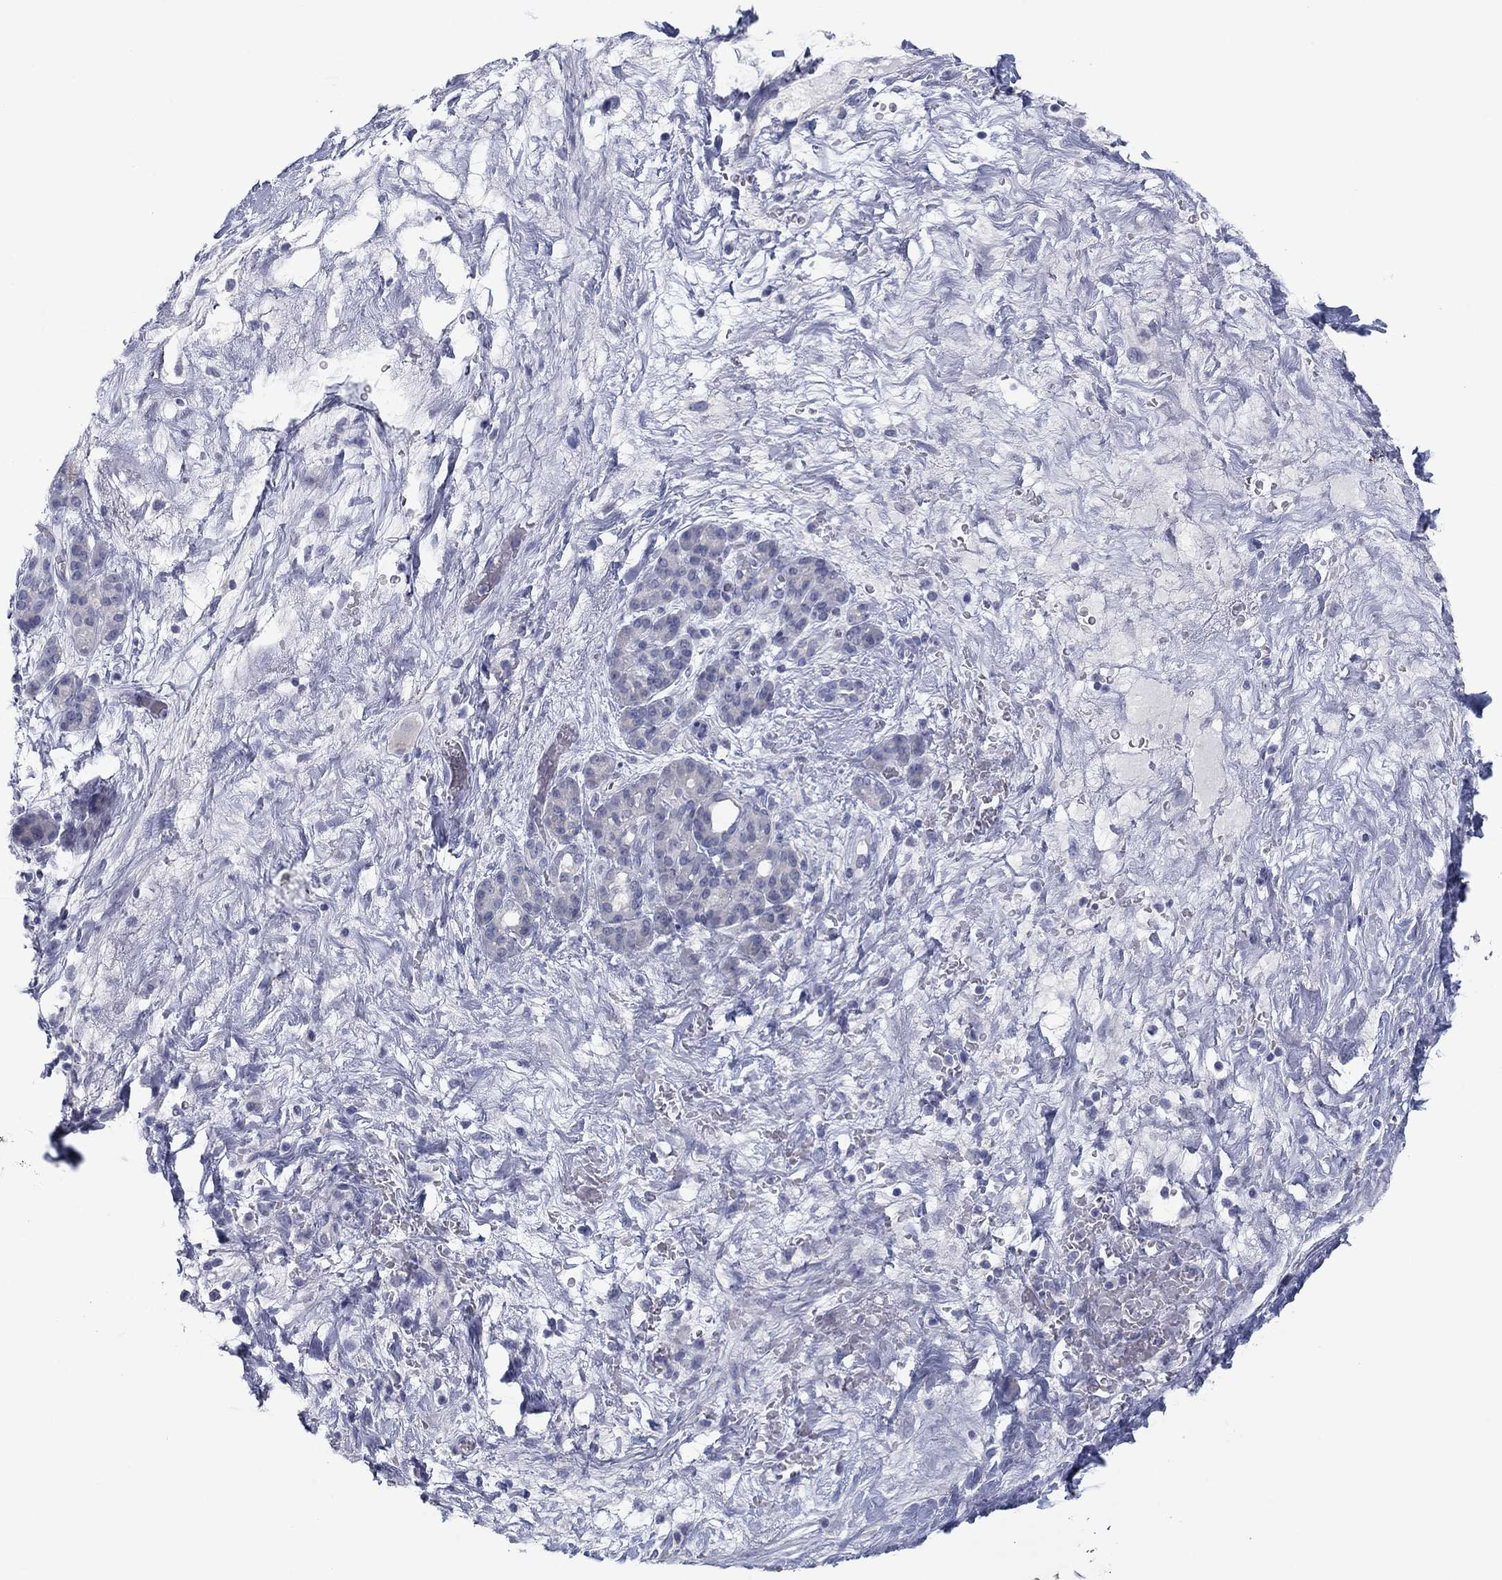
{"staining": {"intensity": "negative", "quantity": "none", "location": "none"}, "tissue": "pancreatic cancer", "cell_type": "Tumor cells", "image_type": "cancer", "snomed": [{"axis": "morphology", "description": "Adenocarcinoma, NOS"}, {"axis": "topography", "description": "Pancreas"}], "caption": "The histopathology image demonstrates no significant positivity in tumor cells of adenocarcinoma (pancreatic).", "gene": "CALB1", "patient": {"sex": "male", "age": 44}}